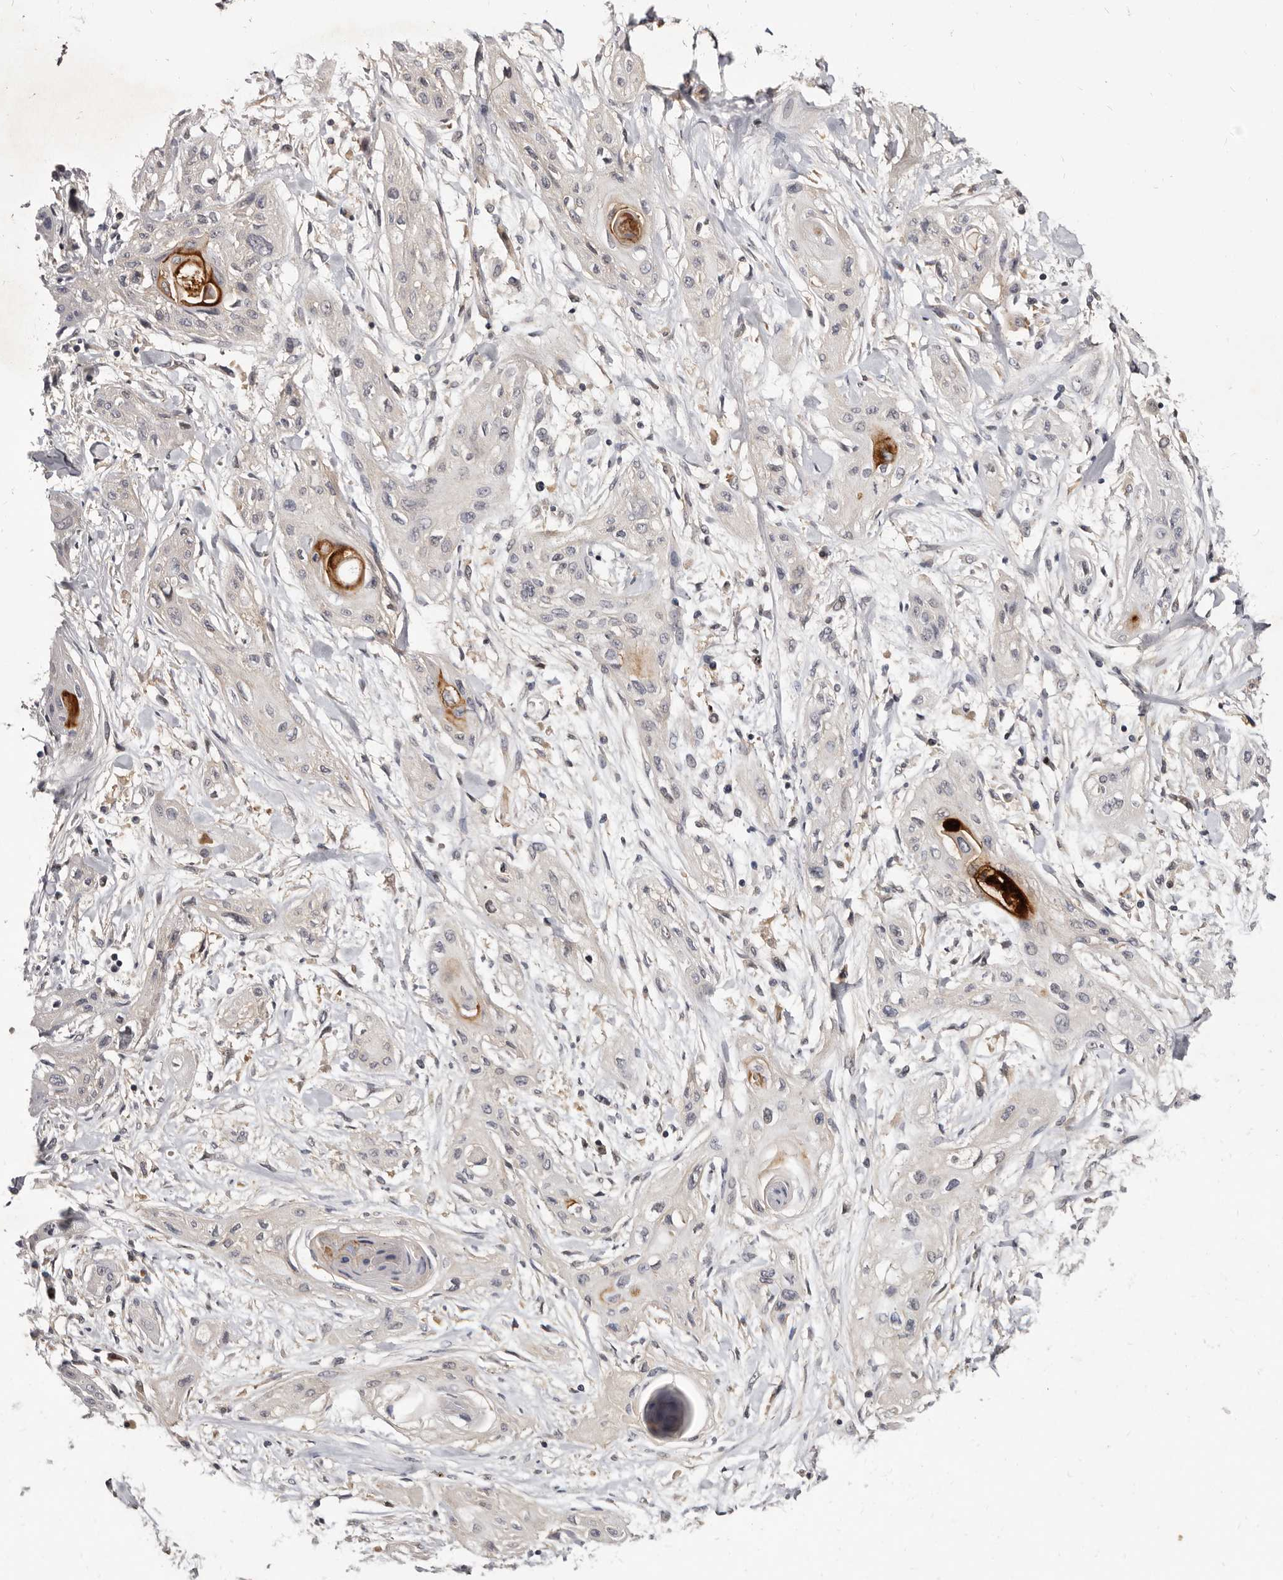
{"staining": {"intensity": "negative", "quantity": "none", "location": "none"}, "tissue": "lung cancer", "cell_type": "Tumor cells", "image_type": "cancer", "snomed": [{"axis": "morphology", "description": "Squamous cell carcinoma, NOS"}, {"axis": "topography", "description": "Lung"}], "caption": "High power microscopy image of an immunohistochemistry (IHC) histopathology image of squamous cell carcinoma (lung), revealing no significant positivity in tumor cells.", "gene": "INAVA", "patient": {"sex": "female", "age": 47}}